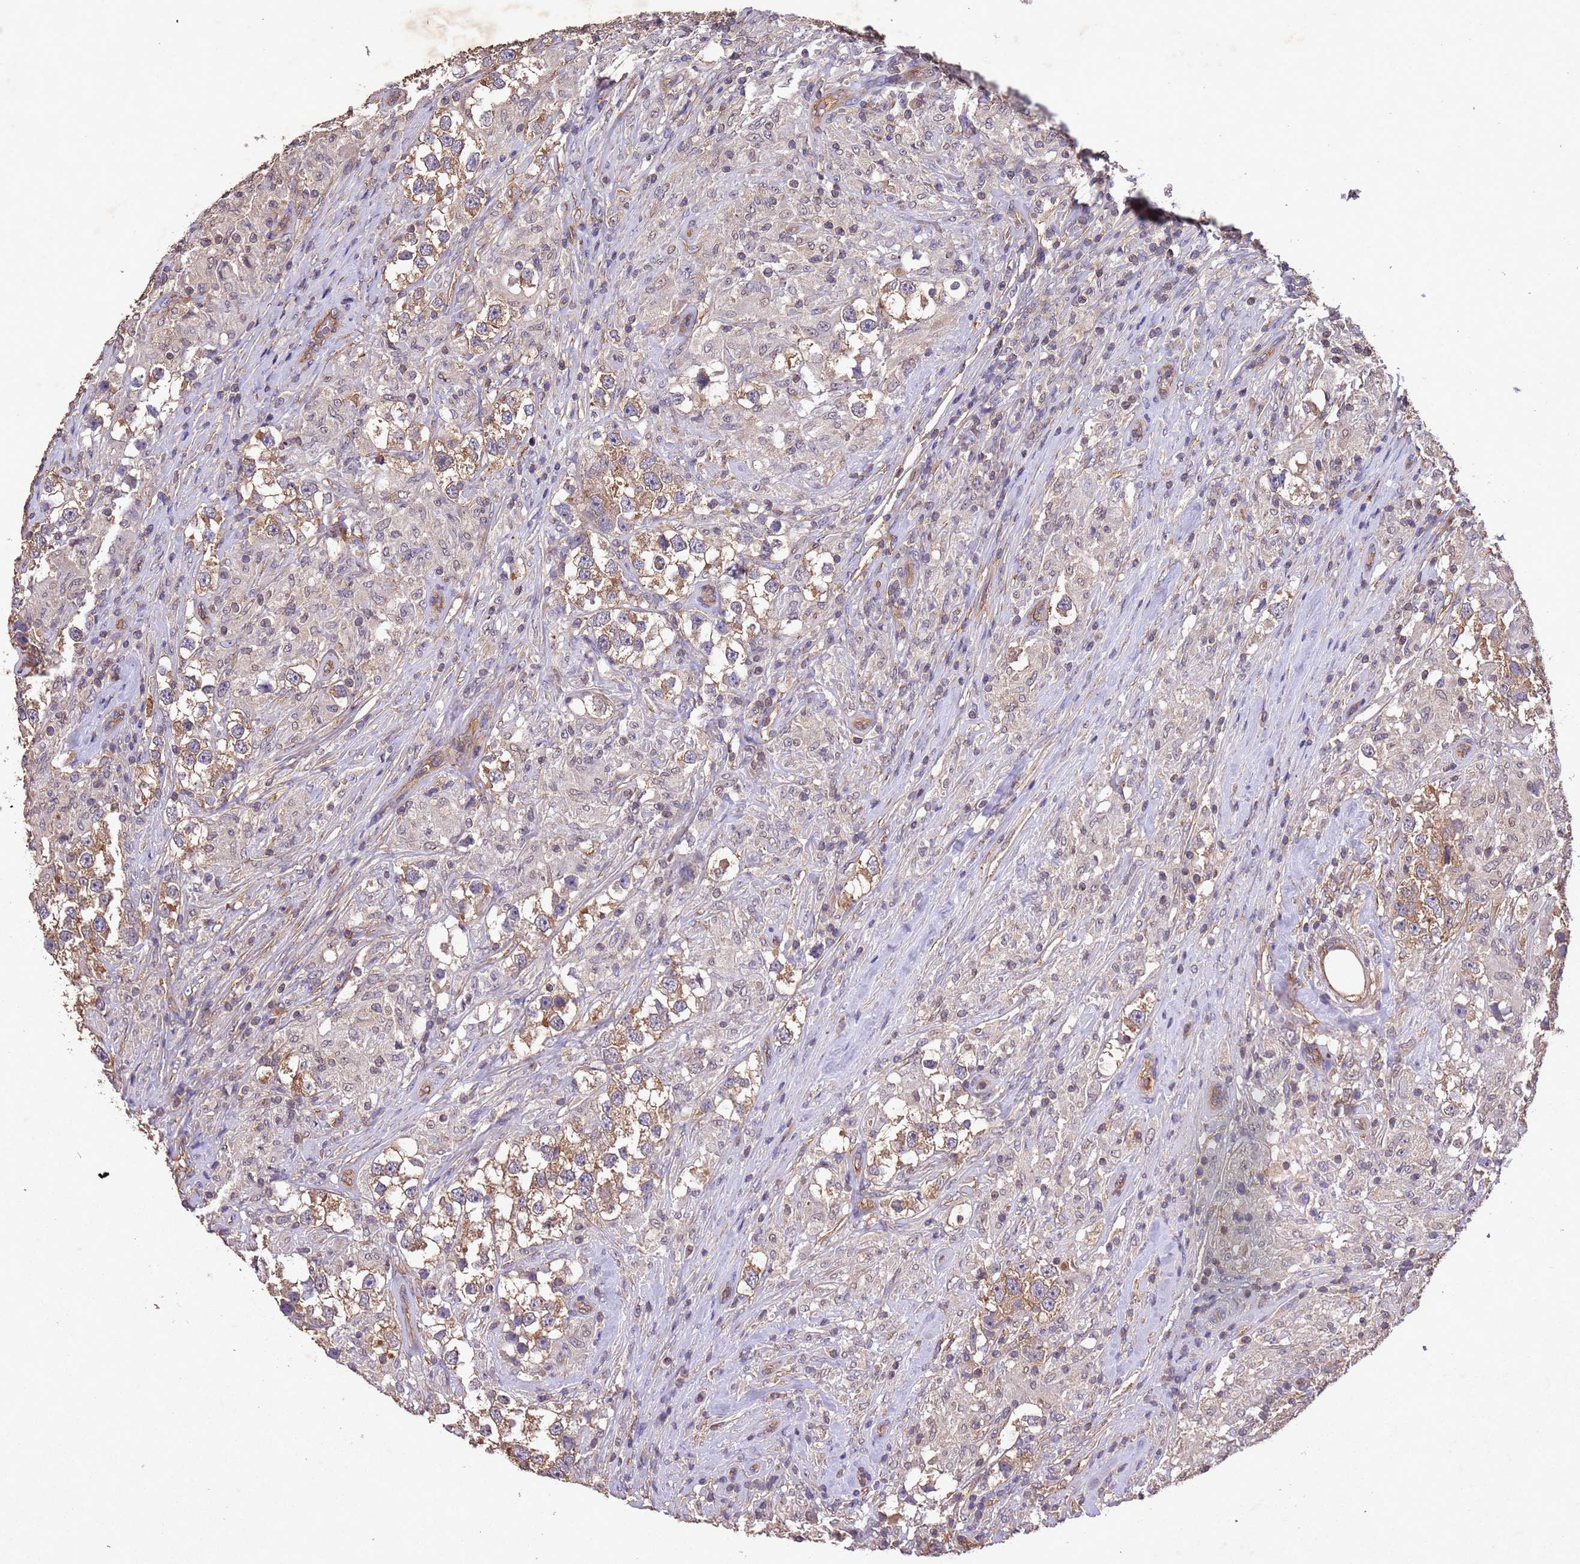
{"staining": {"intensity": "moderate", "quantity": ">75%", "location": "cytoplasmic/membranous"}, "tissue": "testis cancer", "cell_type": "Tumor cells", "image_type": "cancer", "snomed": [{"axis": "morphology", "description": "Seminoma, NOS"}, {"axis": "topography", "description": "Testis"}], "caption": "A micrograph of human seminoma (testis) stained for a protein exhibits moderate cytoplasmic/membranous brown staining in tumor cells.", "gene": "MTX3", "patient": {"sex": "male", "age": 46}}